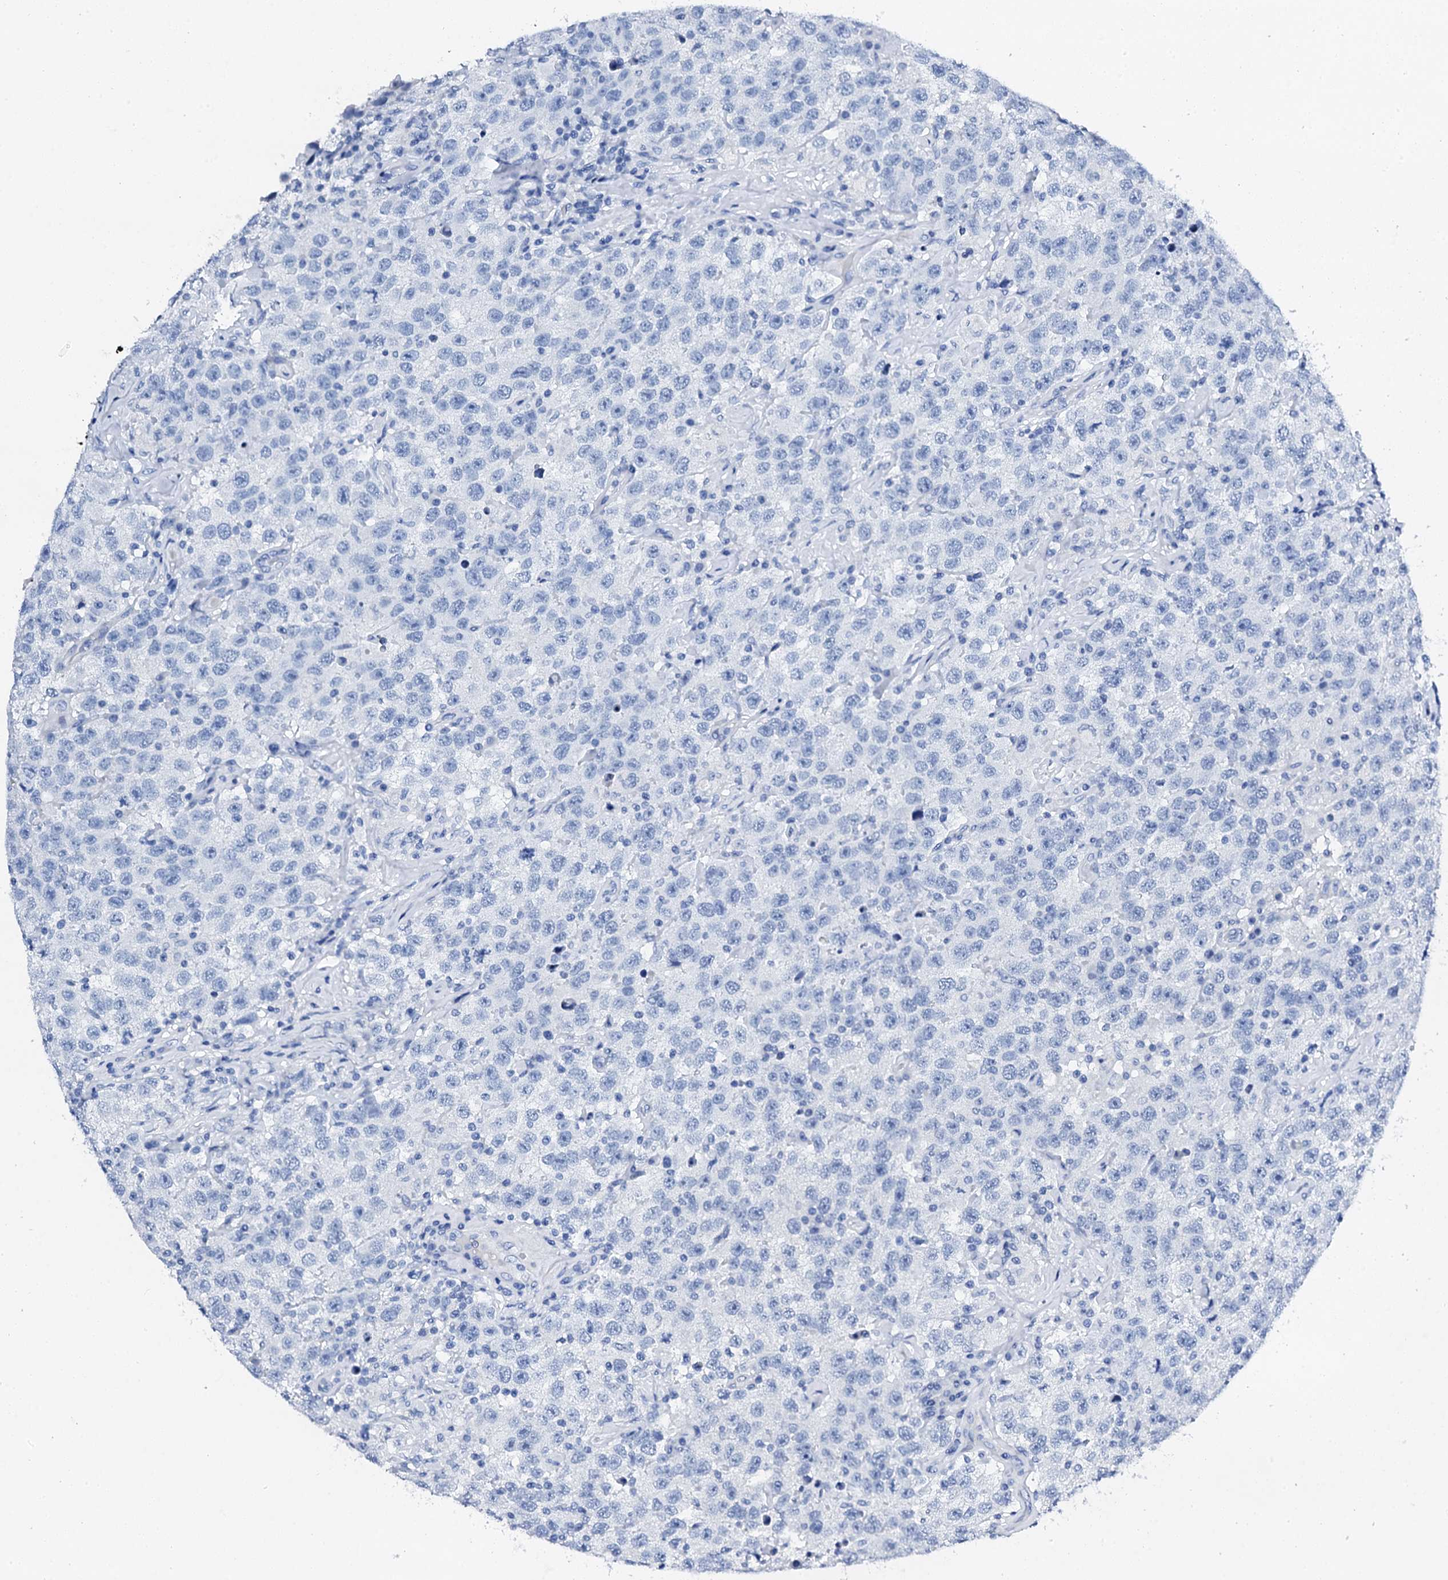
{"staining": {"intensity": "negative", "quantity": "none", "location": "none"}, "tissue": "testis cancer", "cell_type": "Tumor cells", "image_type": "cancer", "snomed": [{"axis": "morphology", "description": "Seminoma, NOS"}, {"axis": "topography", "description": "Testis"}], "caption": "A high-resolution histopathology image shows immunohistochemistry staining of testis cancer, which shows no significant positivity in tumor cells.", "gene": "PTH", "patient": {"sex": "male", "age": 41}}